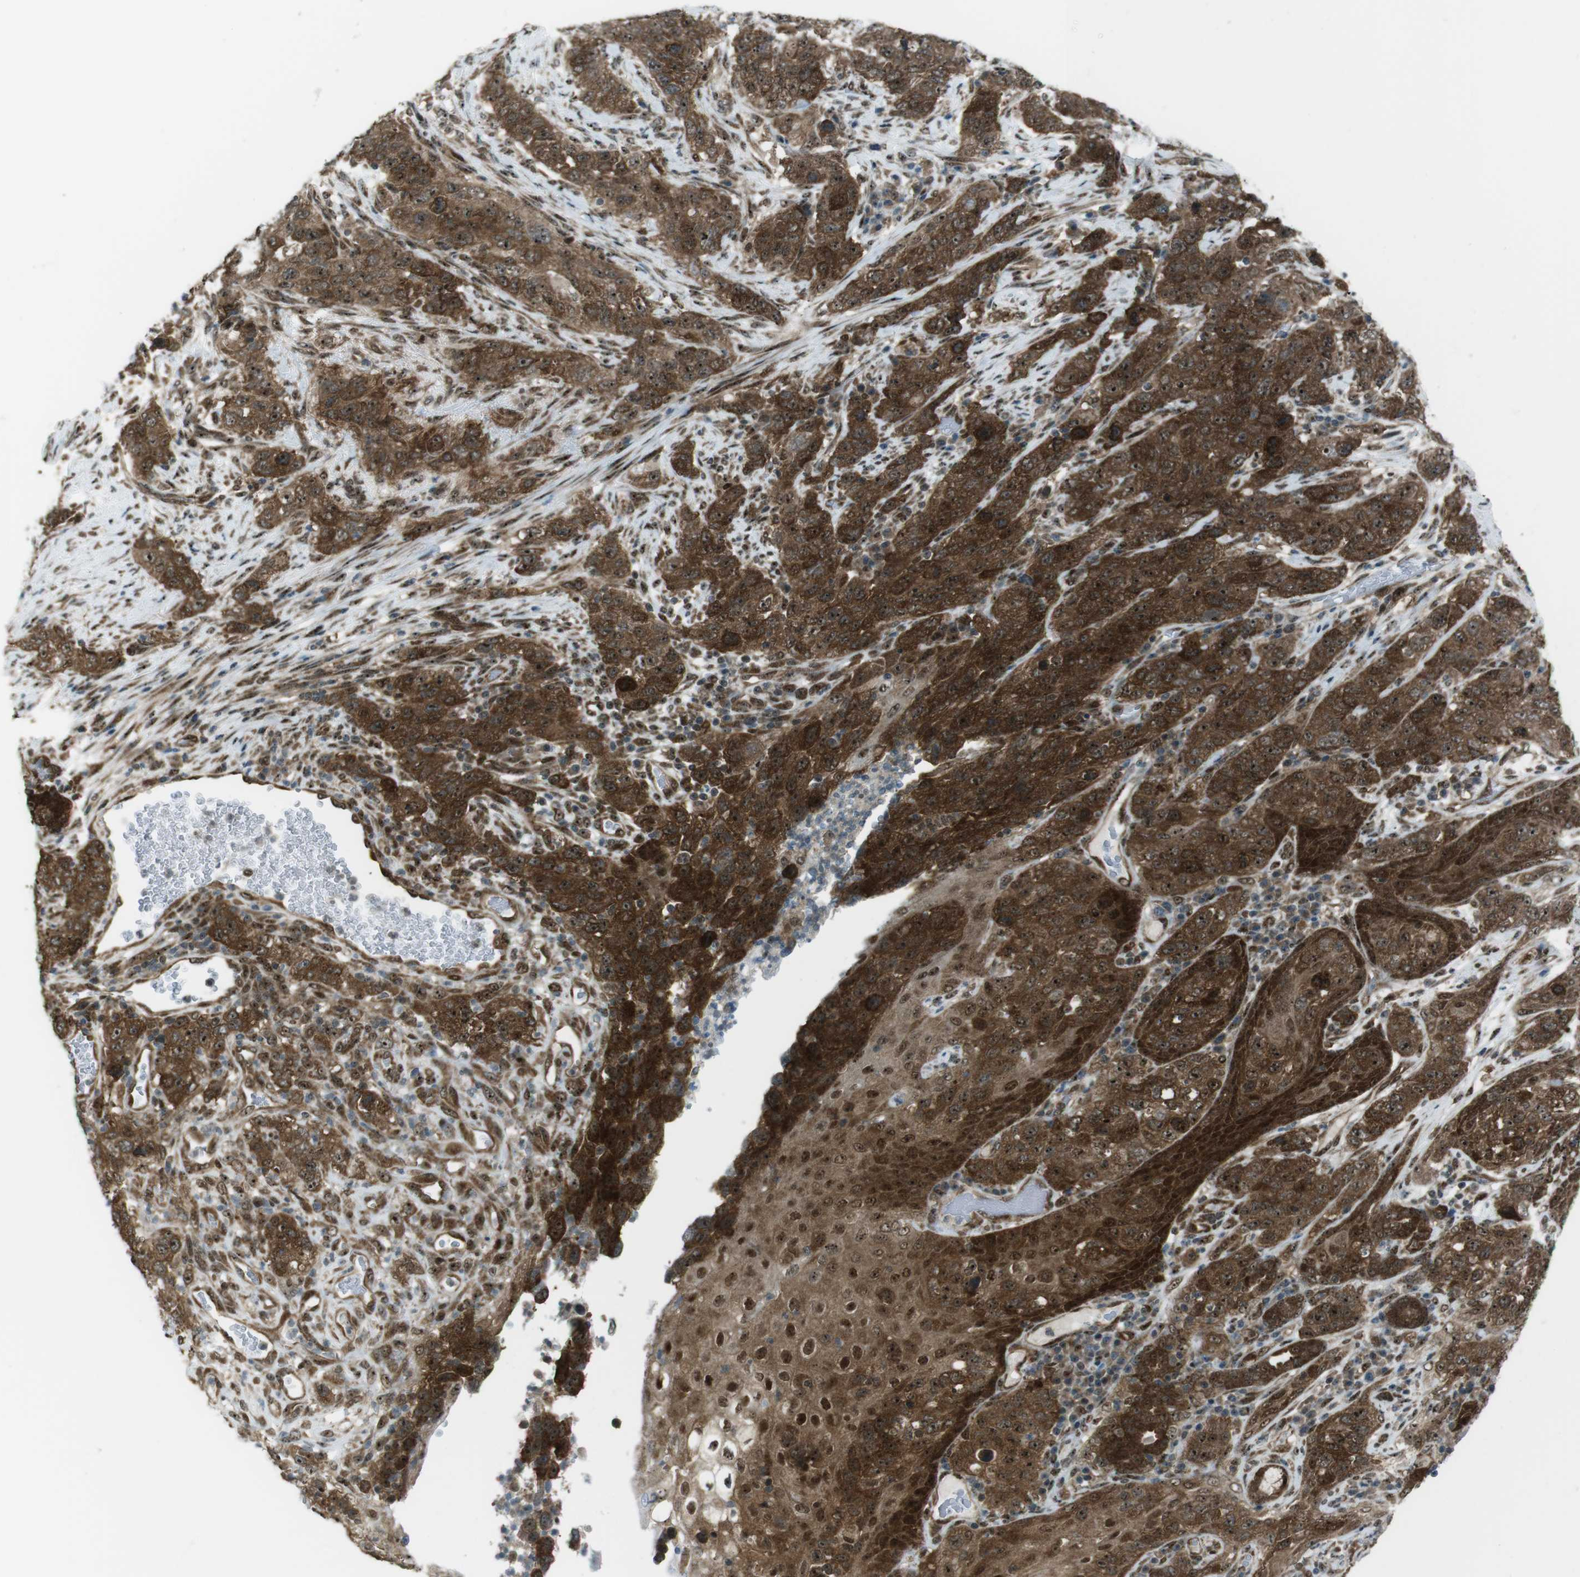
{"staining": {"intensity": "moderate", "quantity": ">75%", "location": "cytoplasmic/membranous,nuclear"}, "tissue": "stomach cancer", "cell_type": "Tumor cells", "image_type": "cancer", "snomed": [{"axis": "morphology", "description": "Adenocarcinoma, NOS"}, {"axis": "topography", "description": "Stomach"}], "caption": "Stomach cancer (adenocarcinoma) stained with immunohistochemistry (IHC) reveals moderate cytoplasmic/membranous and nuclear expression in about >75% of tumor cells. Nuclei are stained in blue.", "gene": "CSNK1D", "patient": {"sex": "male", "age": 48}}